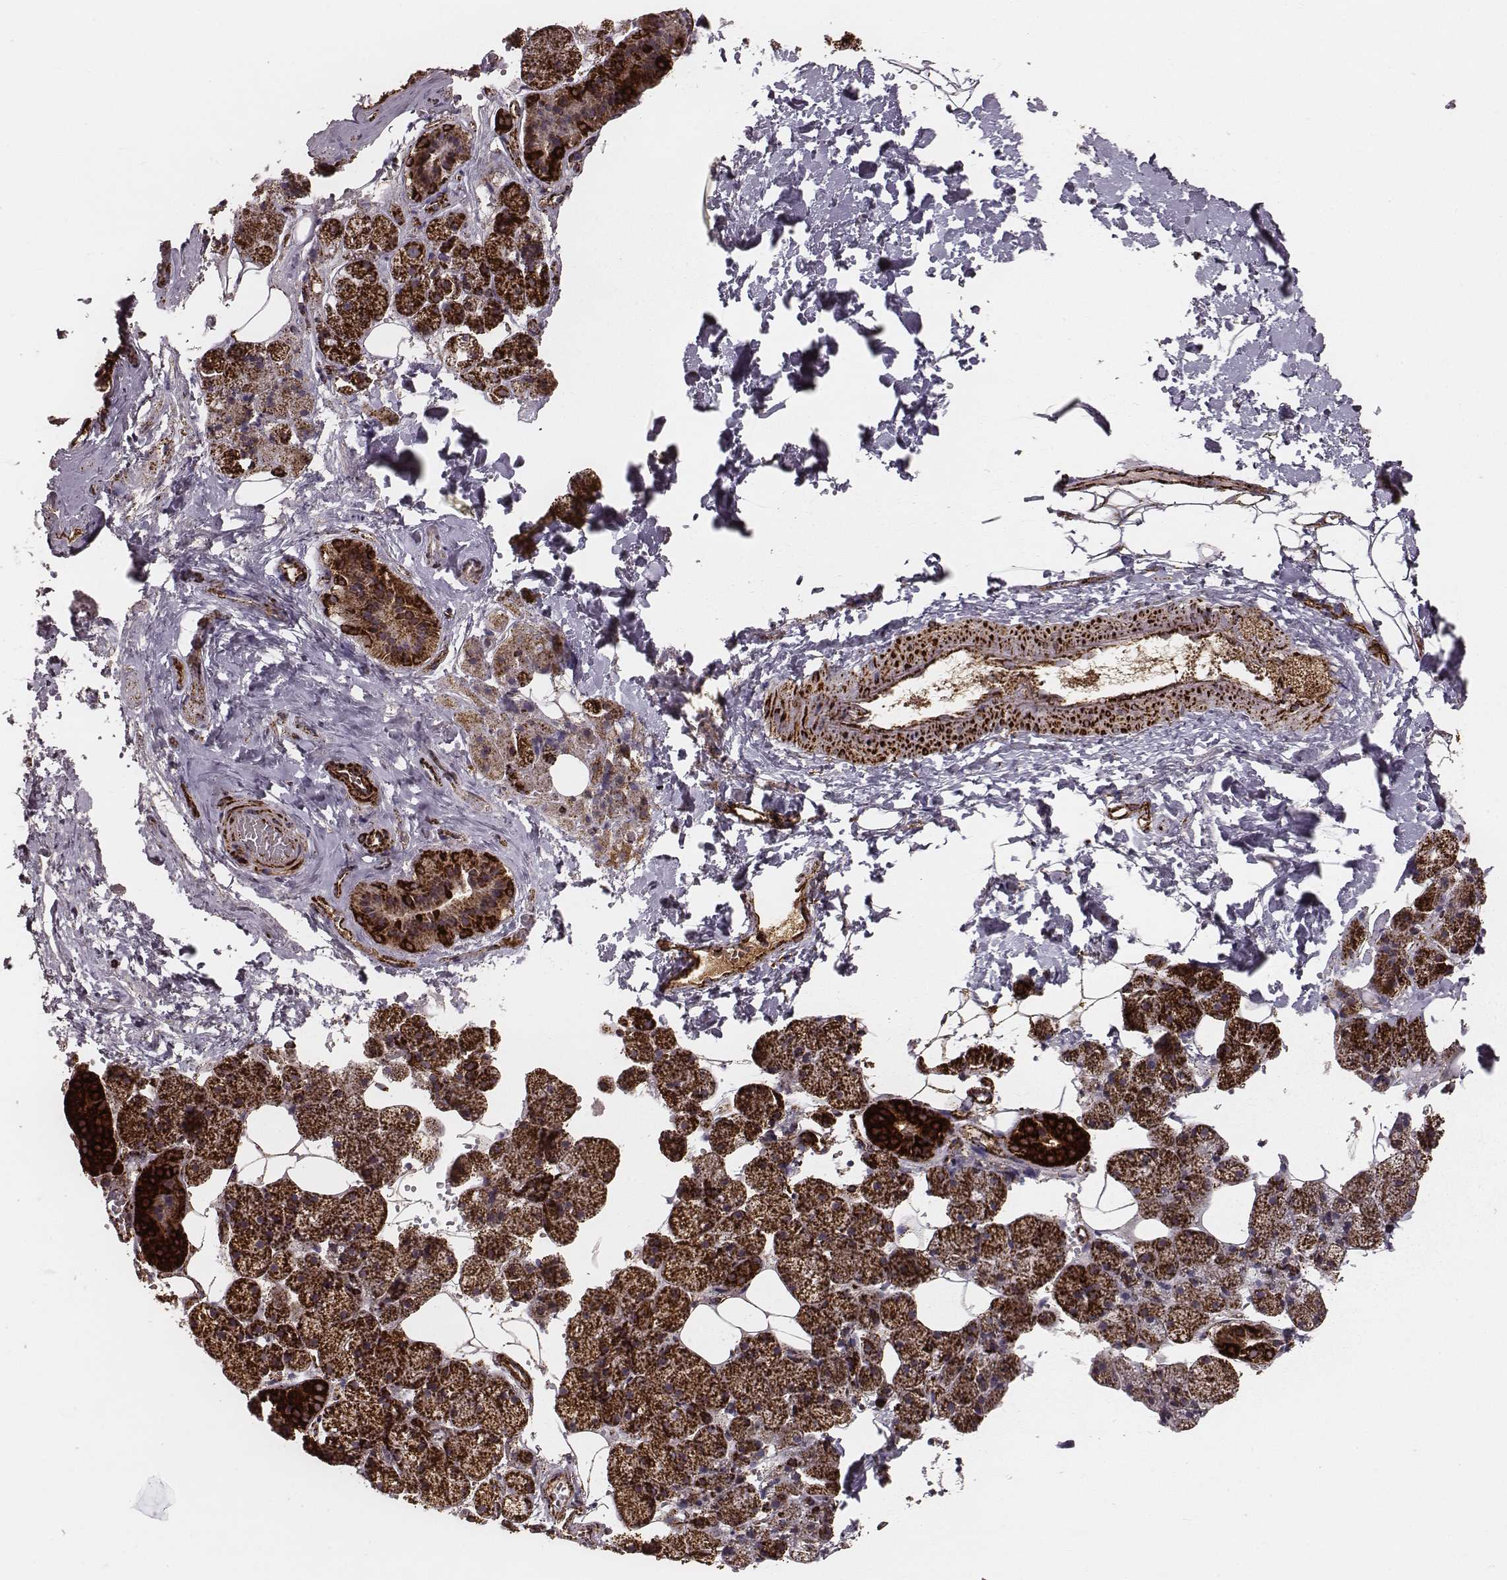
{"staining": {"intensity": "strong", "quantity": ">75%", "location": "cytoplasmic/membranous"}, "tissue": "salivary gland", "cell_type": "Glandular cells", "image_type": "normal", "snomed": [{"axis": "morphology", "description": "Normal tissue, NOS"}, {"axis": "topography", "description": "Salivary gland"}], "caption": "Salivary gland was stained to show a protein in brown. There is high levels of strong cytoplasmic/membranous positivity in approximately >75% of glandular cells.", "gene": "TUFM", "patient": {"sex": "male", "age": 38}}